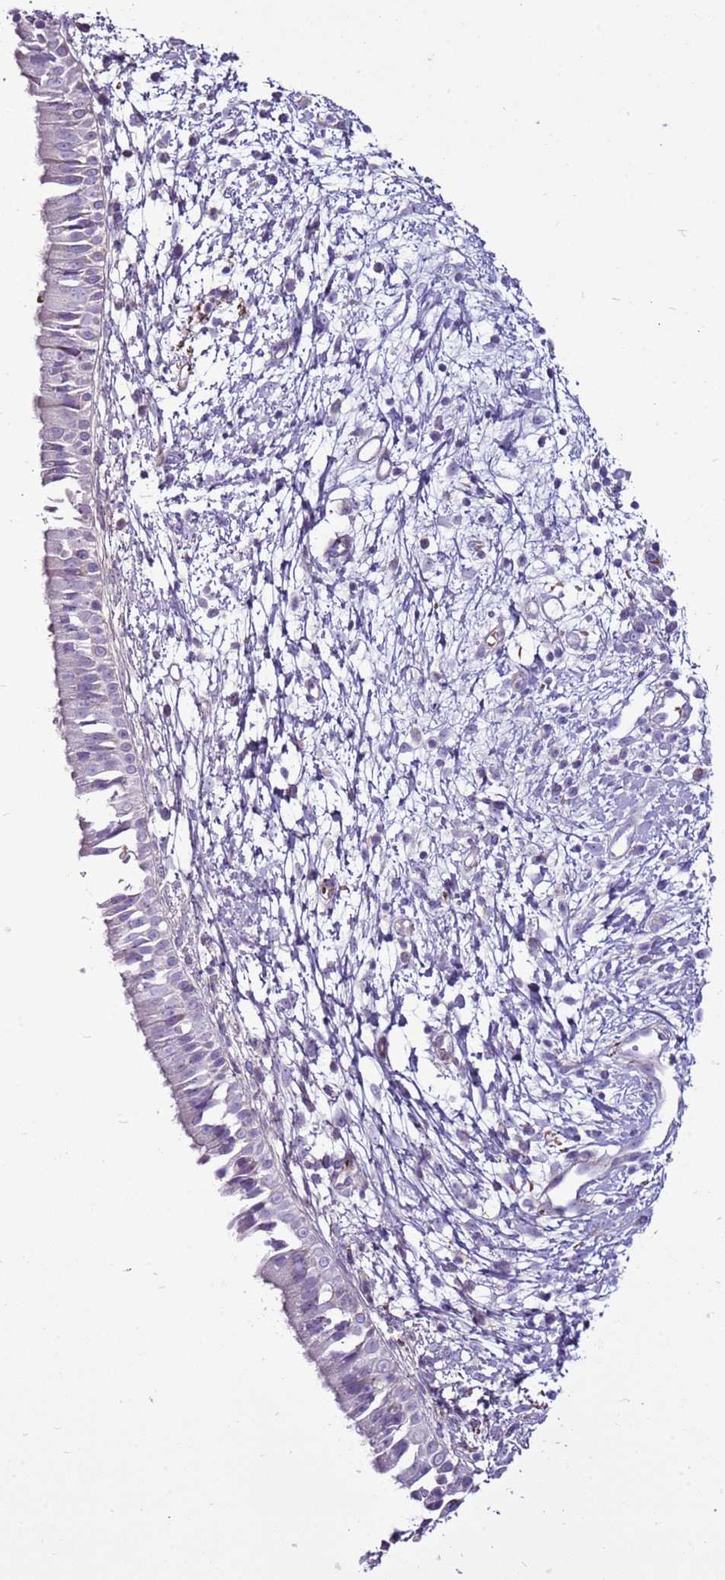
{"staining": {"intensity": "negative", "quantity": "none", "location": "none"}, "tissue": "nasopharynx", "cell_type": "Respiratory epithelial cells", "image_type": "normal", "snomed": [{"axis": "morphology", "description": "Normal tissue, NOS"}, {"axis": "topography", "description": "Nasopharynx"}], "caption": "This is an immunohistochemistry micrograph of normal nasopharynx. There is no expression in respiratory epithelial cells.", "gene": "CHAC2", "patient": {"sex": "male", "age": 22}}